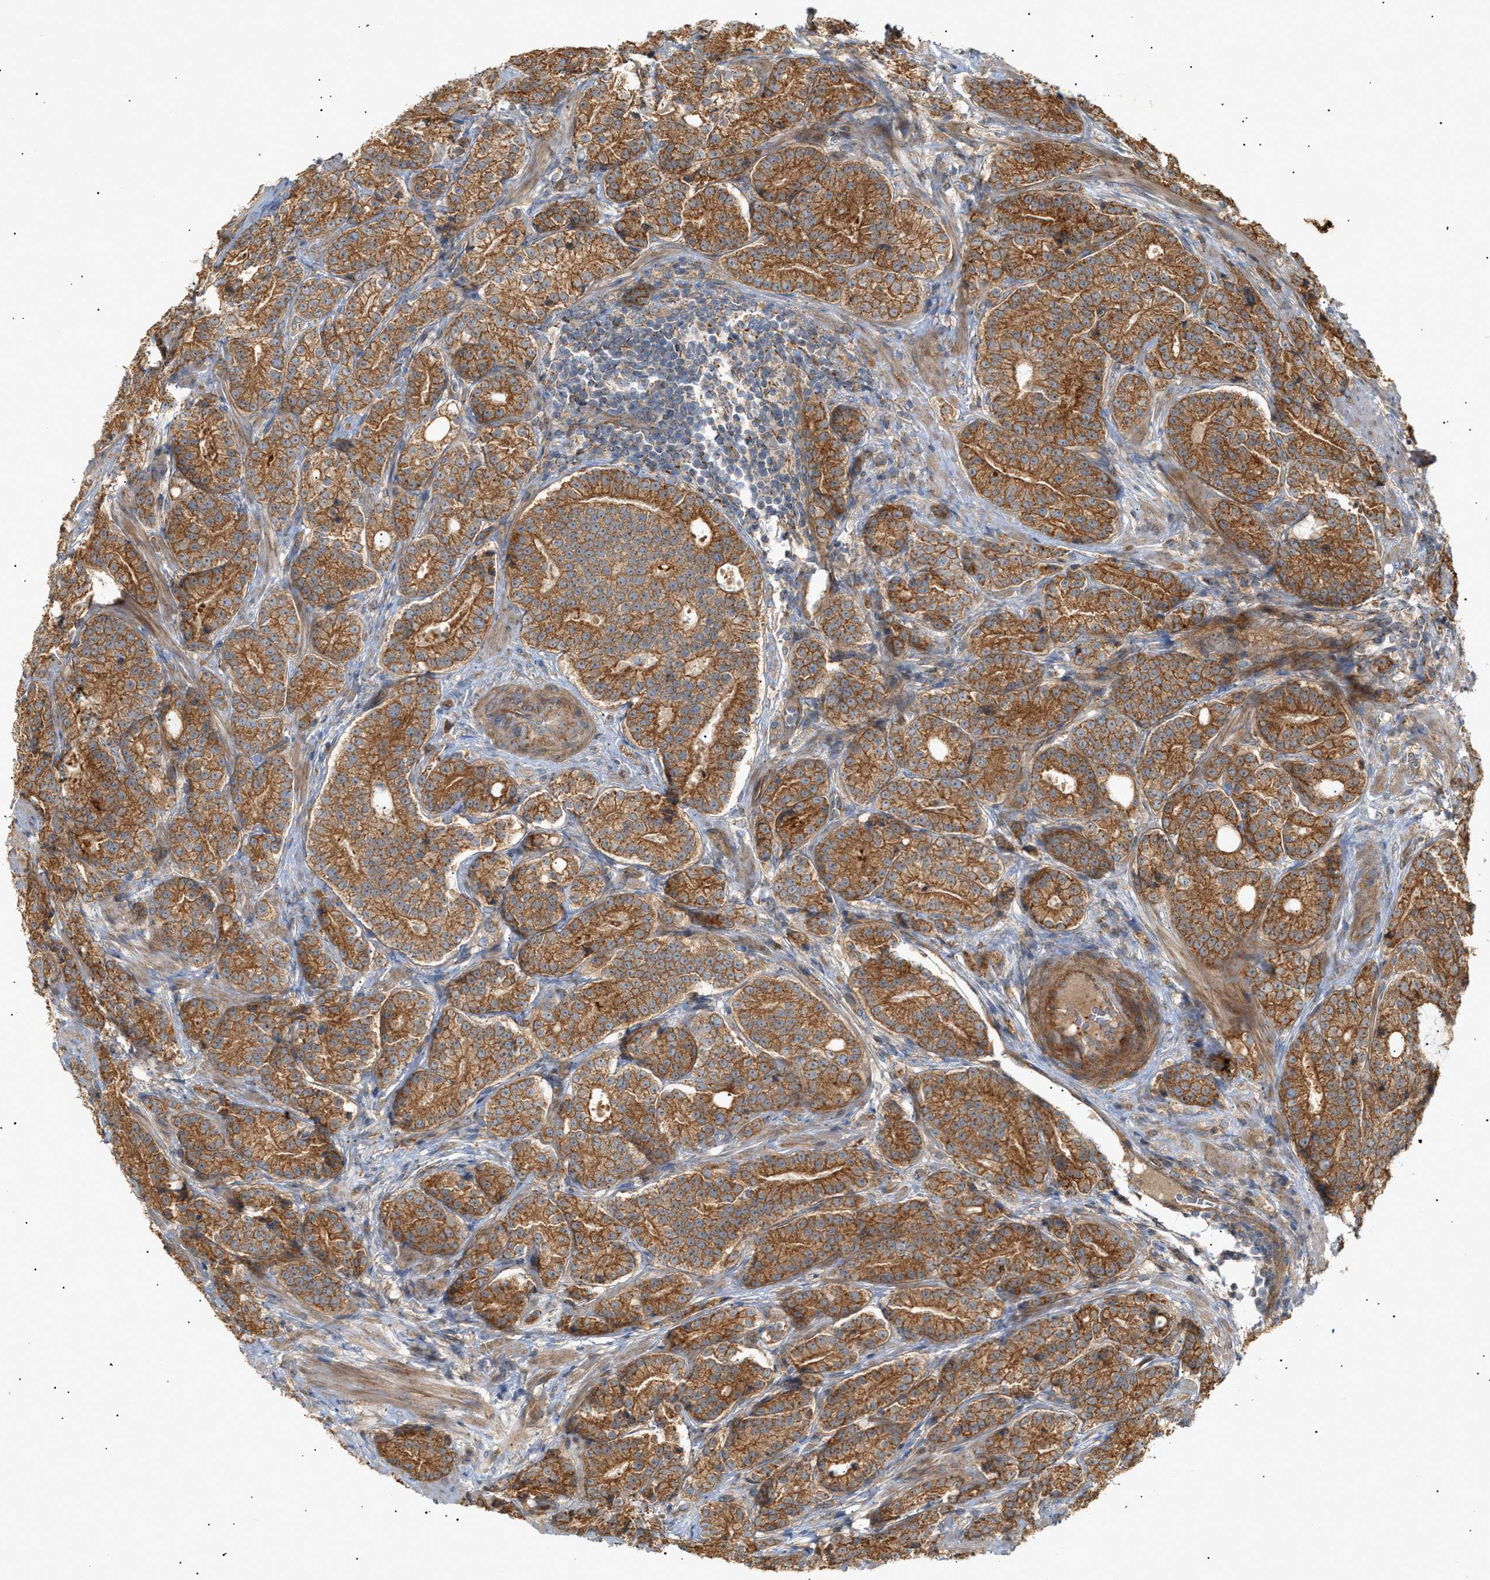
{"staining": {"intensity": "strong", "quantity": ">75%", "location": "cytoplasmic/membranous"}, "tissue": "prostate cancer", "cell_type": "Tumor cells", "image_type": "cancer", "snomed": [{"axis": "morphology", "description": "Adenocarcinoma, High grade"}, {"axis": "topography", "description": "Prostate"}], "caption": "Protein staining reveals strong cytoplasmic/membranous expression in about >75% of tumor cells in prostate cancer.", "gene": "MTCH1", "patient": {"sex": "male", "age": 61}}